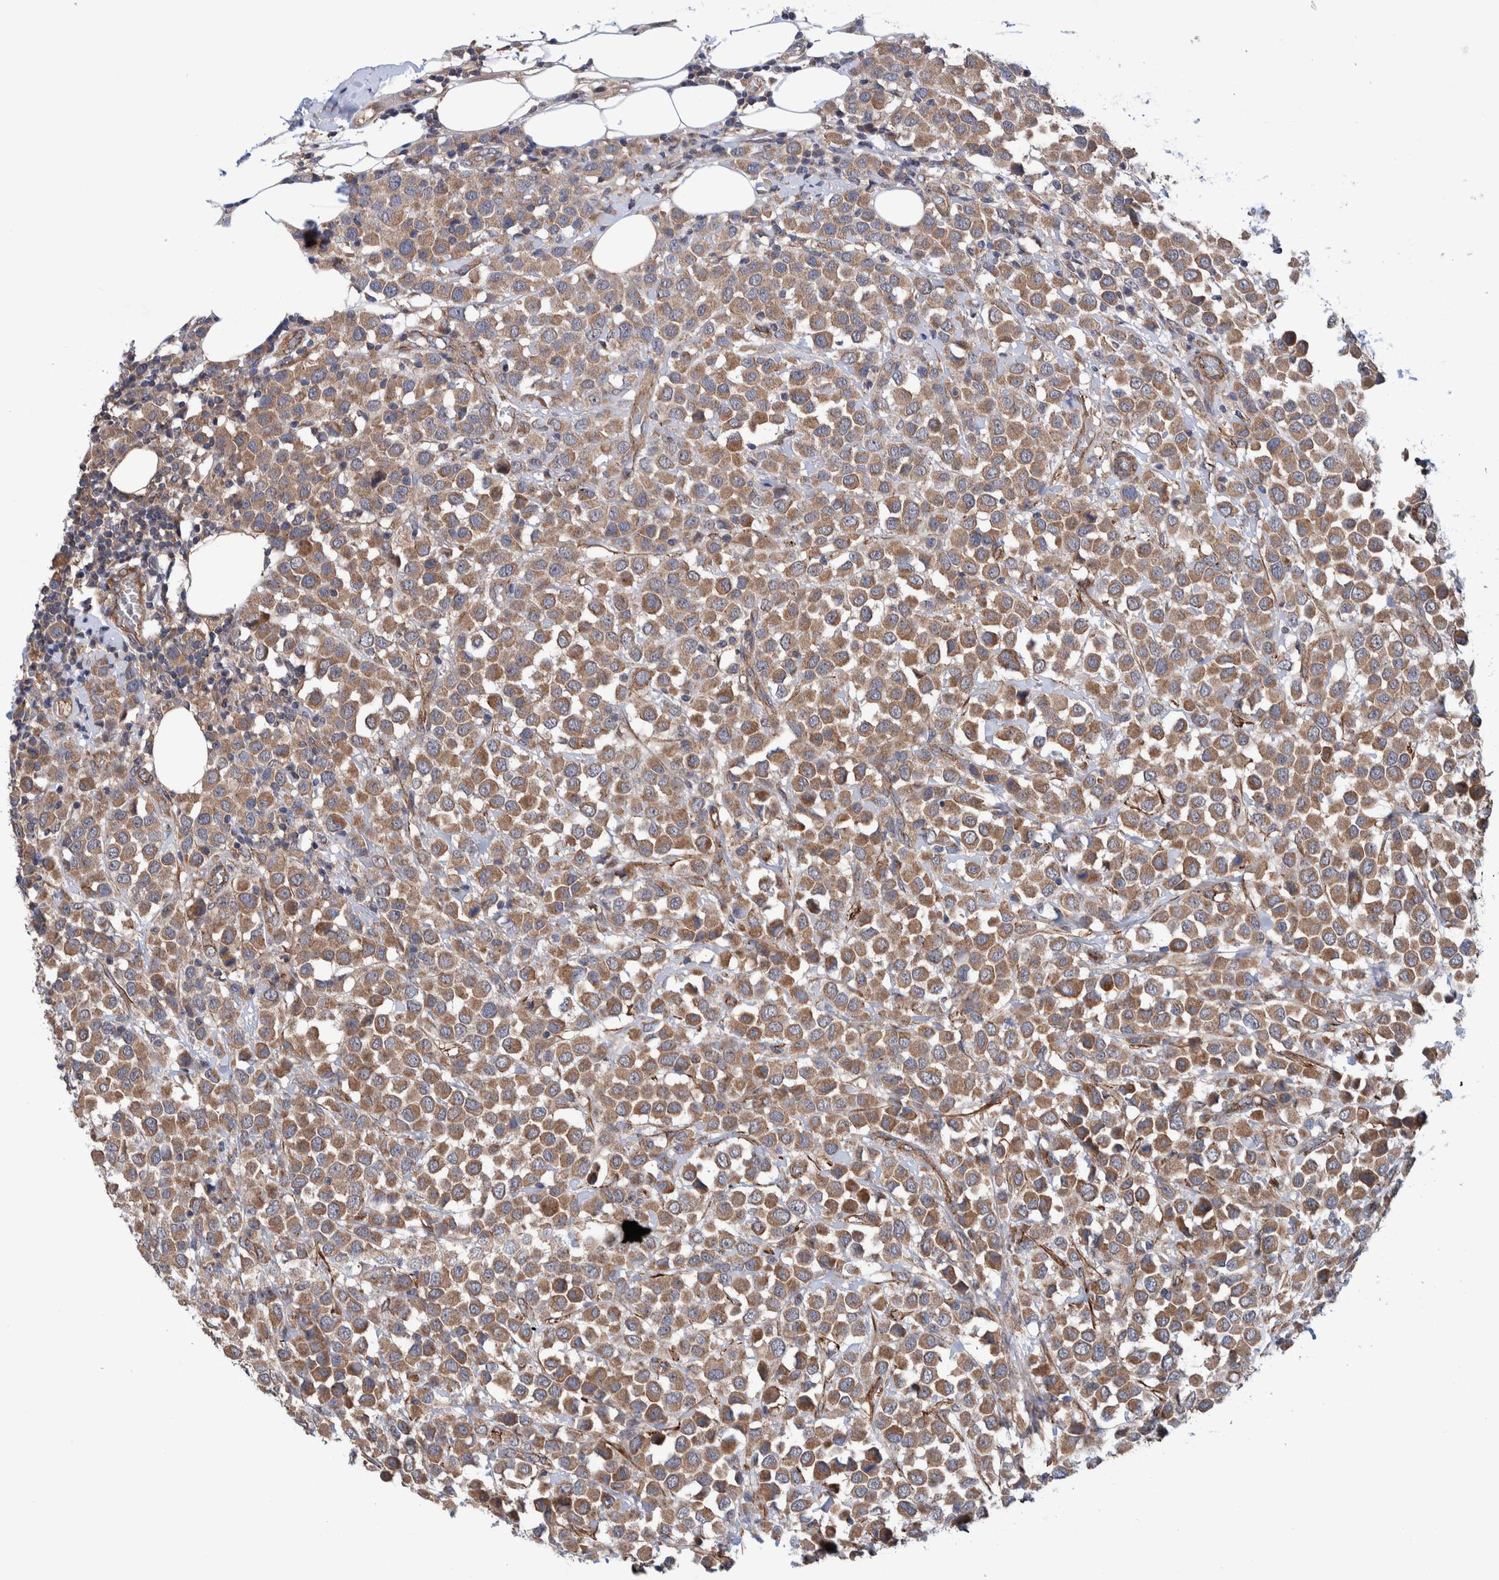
{"staining": {"intensity": "moderate", "quantity": ">75%", "location": "cytoplasmic/membranous"}, "tissue": "breast cancer", "cell_type": "Tumor cells", "image_type": "cancer", "snomed": [{"axis": "morphology", "description": "Duct carcinoma"}, {"axis": "topography", "description": "Breast"}], "caption": "A micrograph showing moderate cytoplasmic/membranous expression in approximately >75% of tumor cells in breast cancer (intraductal carcinoma), as visualized by brown immunohistochemical staining.", "gene": "SLC25A10", "patient": {"sex": "female", "age": 61}}